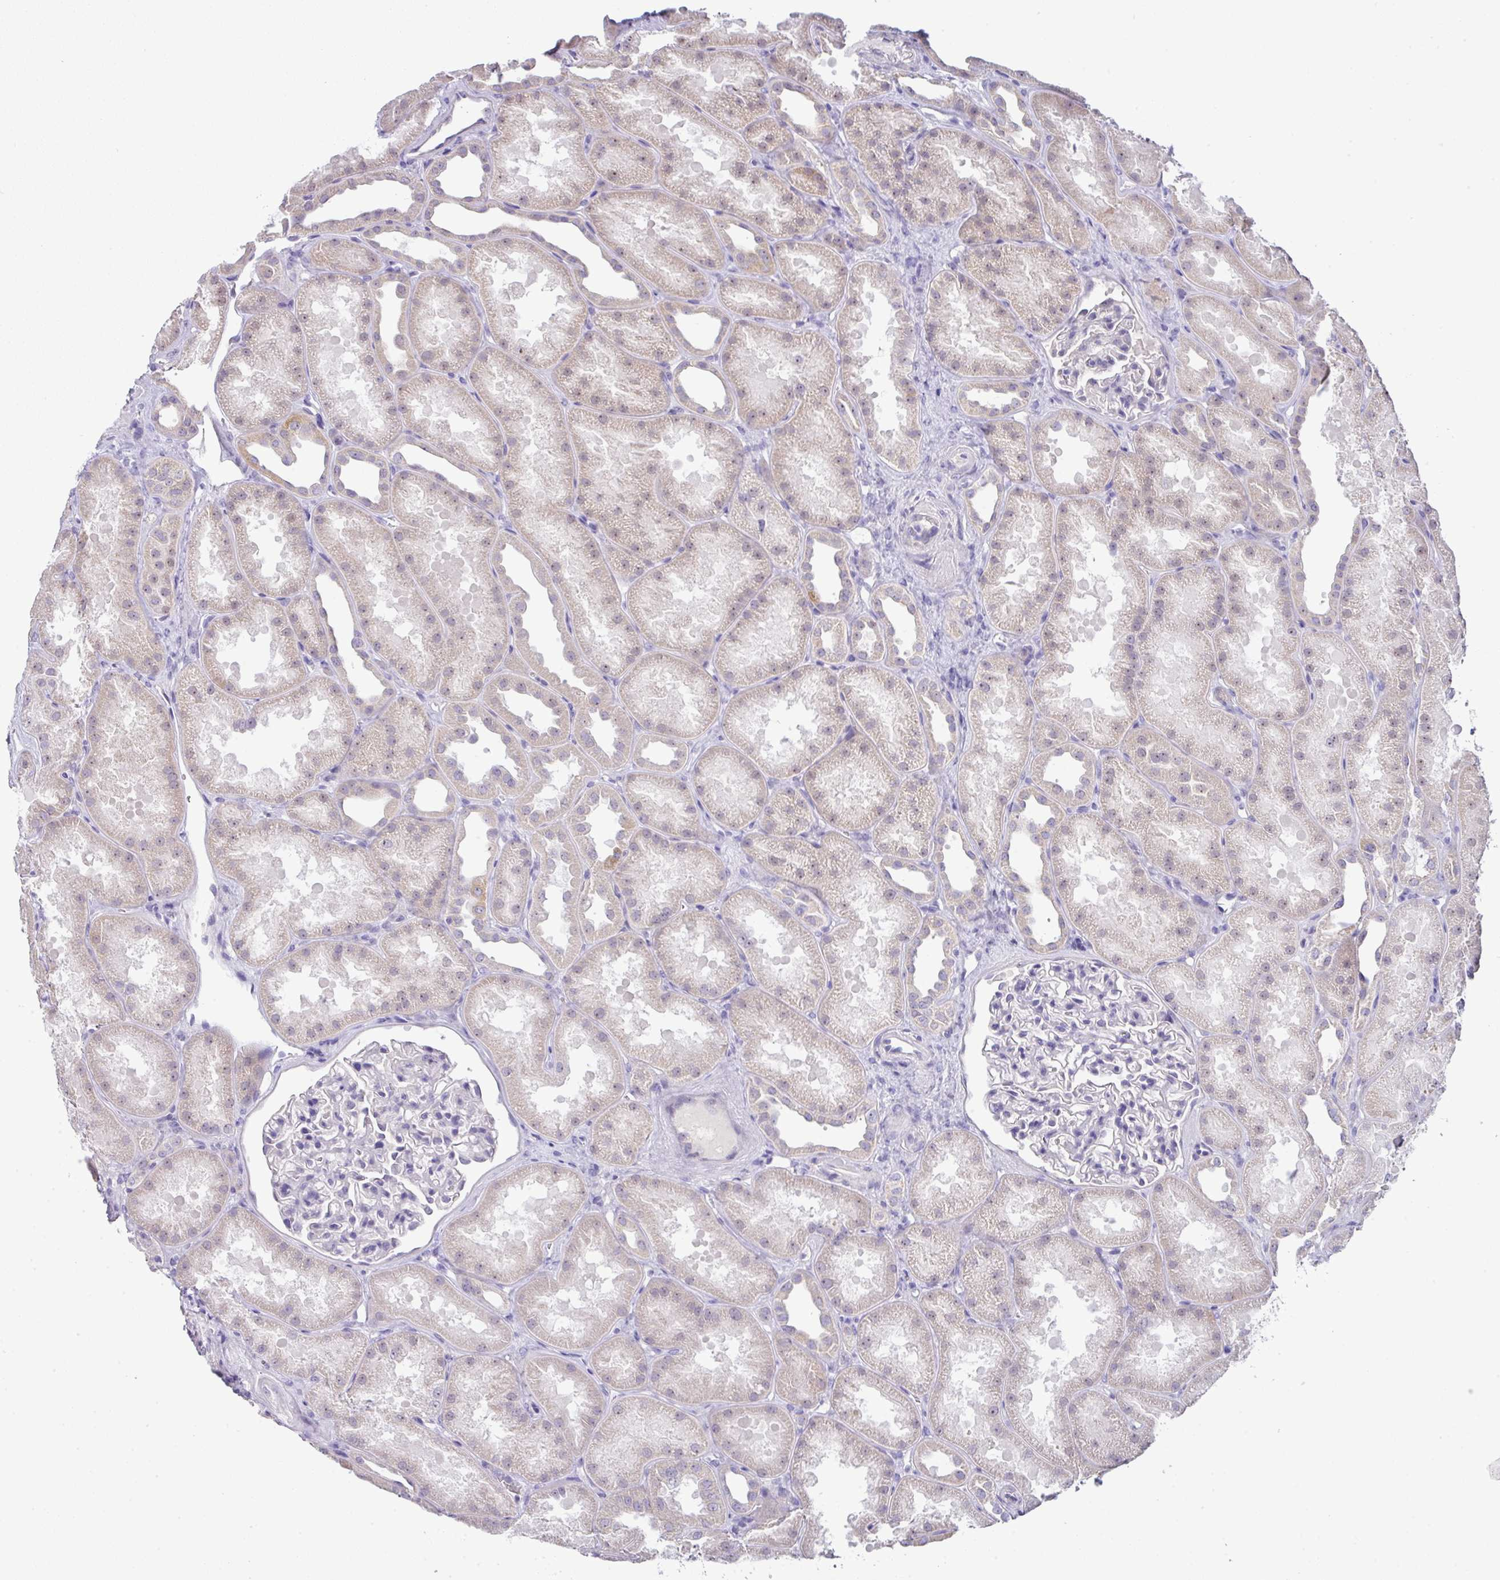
{"staining": {"intensity": "negative", "quantity": "none", "location": "none"}, "tissue": "kidney", "cell_type": "Cells in glomeruli", "image_type": "normal", "snomed": [{"axis": "morphology", "description": "Normal tissue, NOS"}, {"axis": "topography", "description": "Kidney"}], "caption": "Photomicrograph shows no significant protein positivity in cells in glomeruli of benign kidney.", "gene": "GCG", "patient": {"sex": "male", "age": 61}}